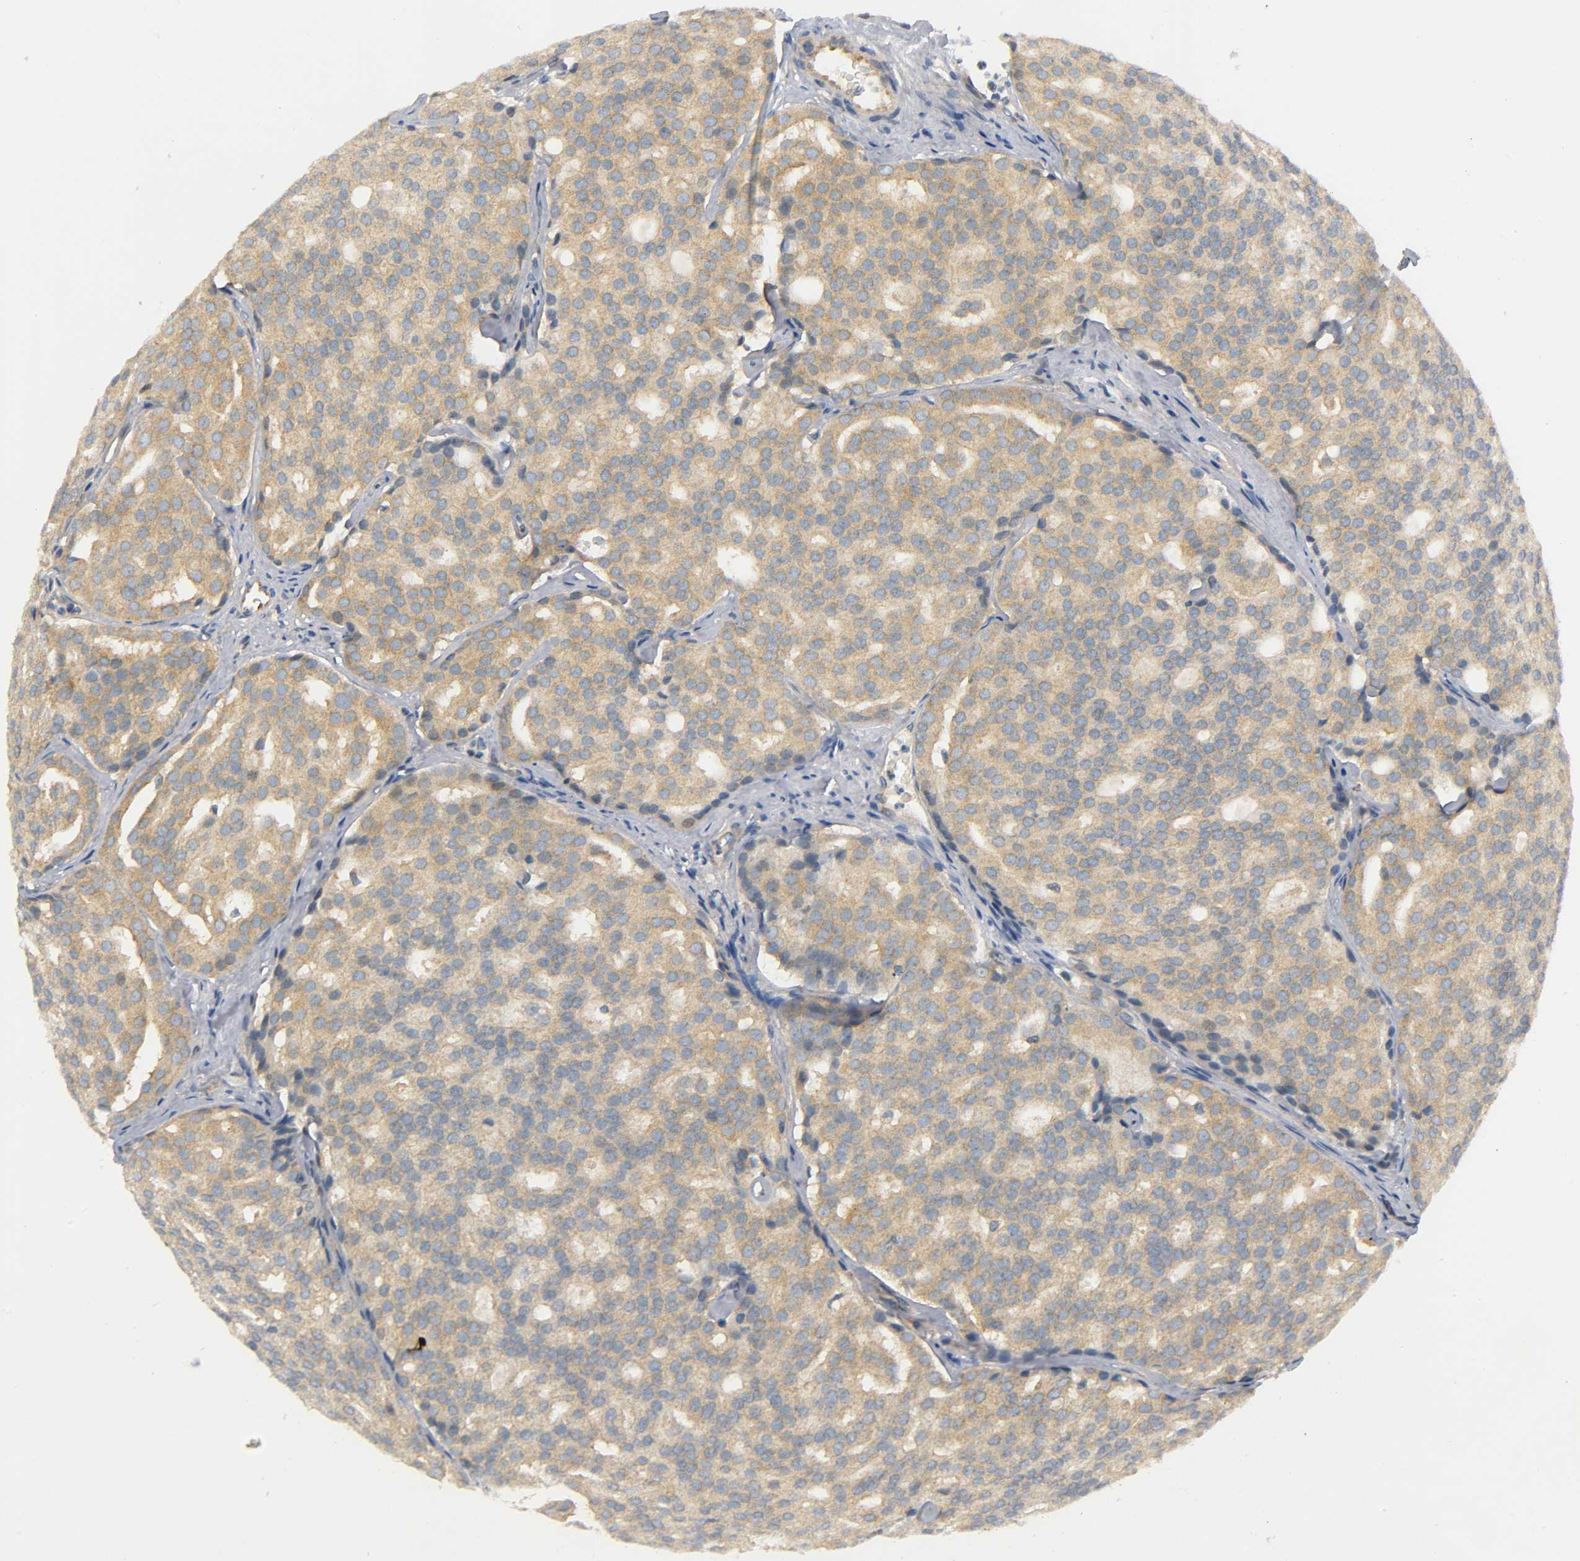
{"staining": {"intensity": "moderate", "quantity": ">75%", "location": "cytoplasmic/membranous"}, "tissue": "prostate cancer", "cell_type": "Tumor cells", "image_type": "cancer", "snomed": [{"axis": "morphology", "description": "Adenocarcinoma, High grade"}, {"axis": "topography", "description": "Prostate"}], "caption": "About >75% of tumor cells in human prostate high-grade adenocarcinoma display moderate cytoplasmic/membranous protein staining as visualized by brown immunohistochemical staining.", "gene": "HDAC6", "patient": {"sex": "male", "age": 64}}